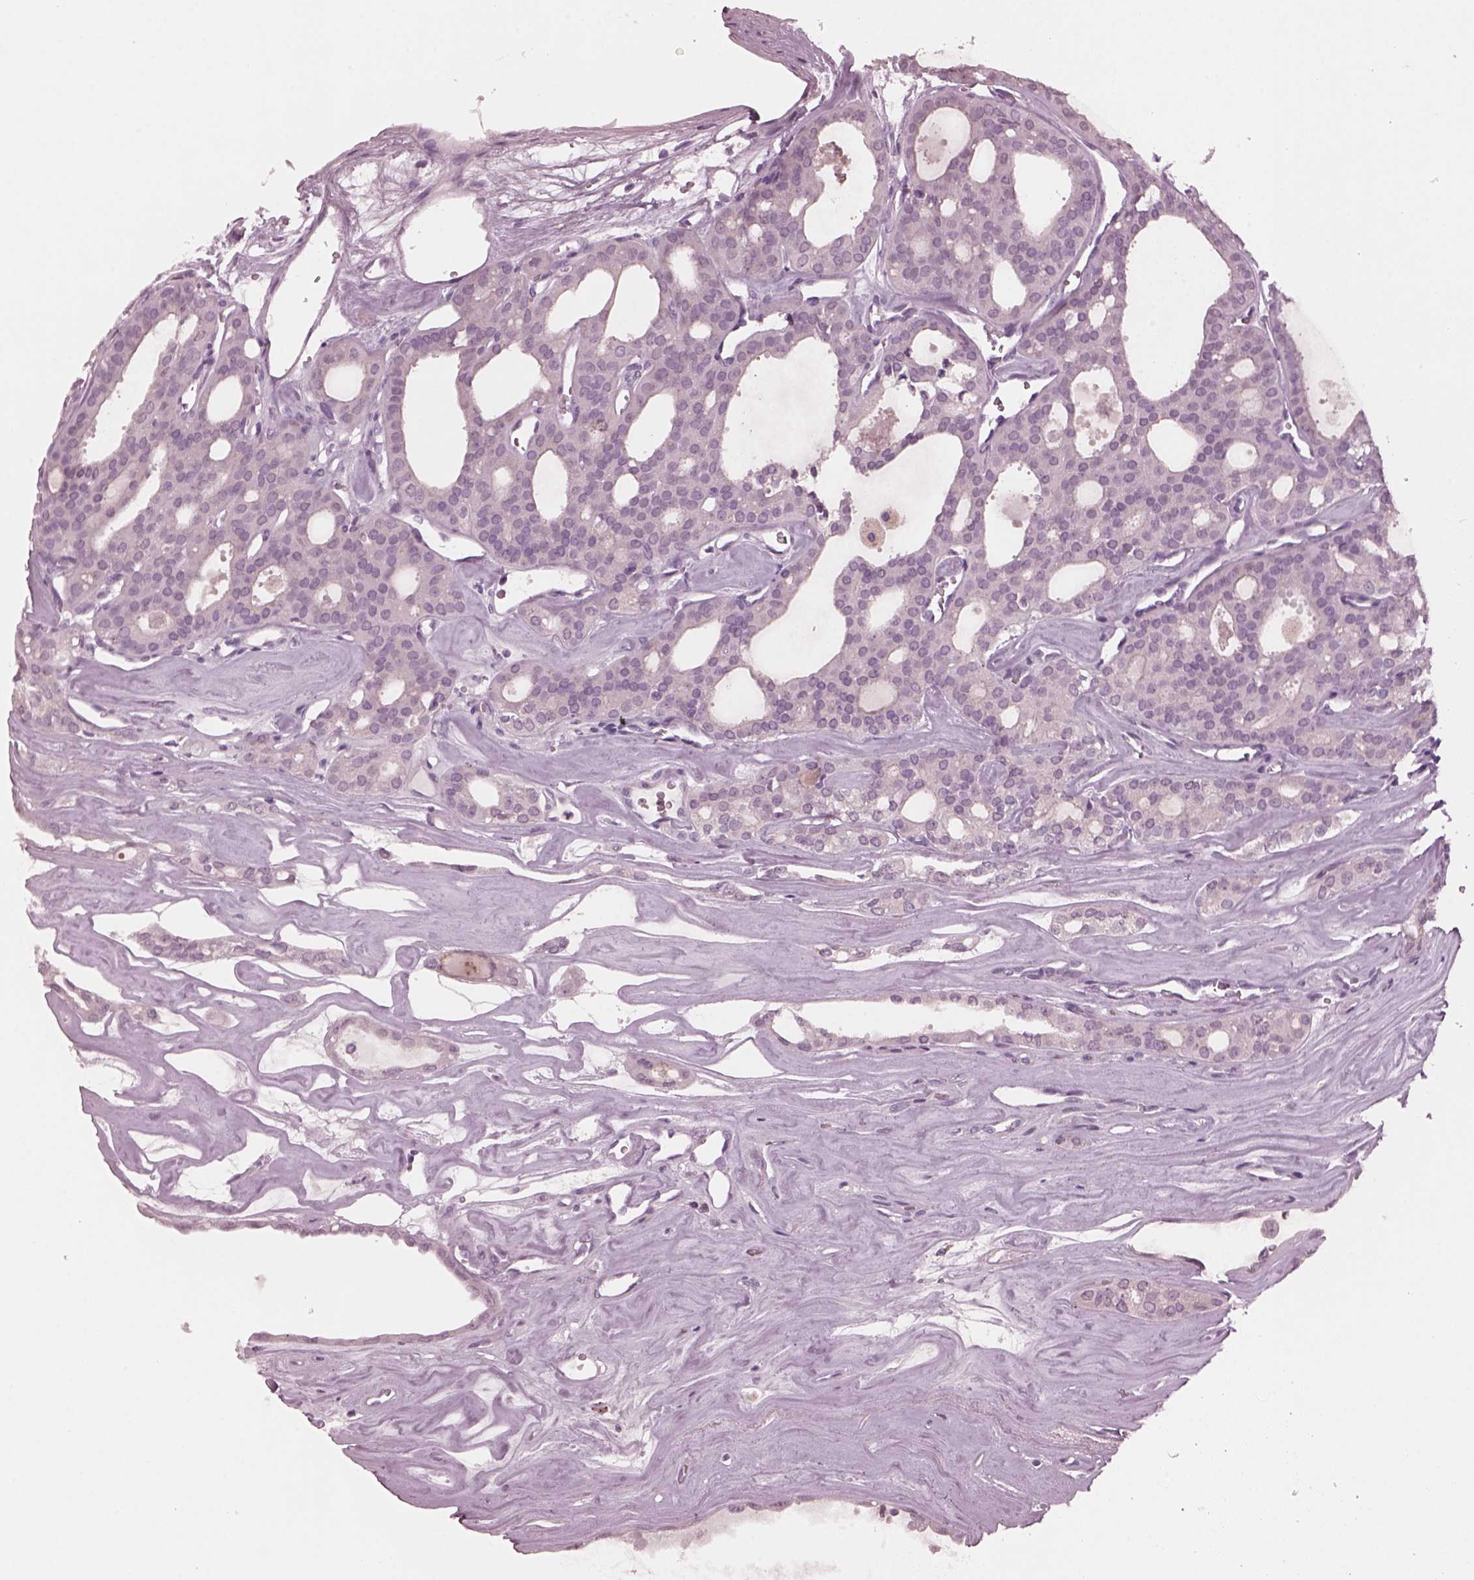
{"staining": {"intensity": "negative", "quantity": "none", "location": "none"}, "tissue": "thyroid cancer", "cell_type": "Tumor cells", "image_type": "cancer", "snomed": [{"axis": "morphology", "description": "Follicular adenoma carcinoma, NOS"}, {"axis": "topography", "description": "Thyroid gland"}], "caption": "Micrograph shows no significant protein positivity in tumor cells of thyroid cancer (follicular adenoma carcinoma).", "gene": "SLAMF8", "patient": {"sex": "male", "age": 75}}